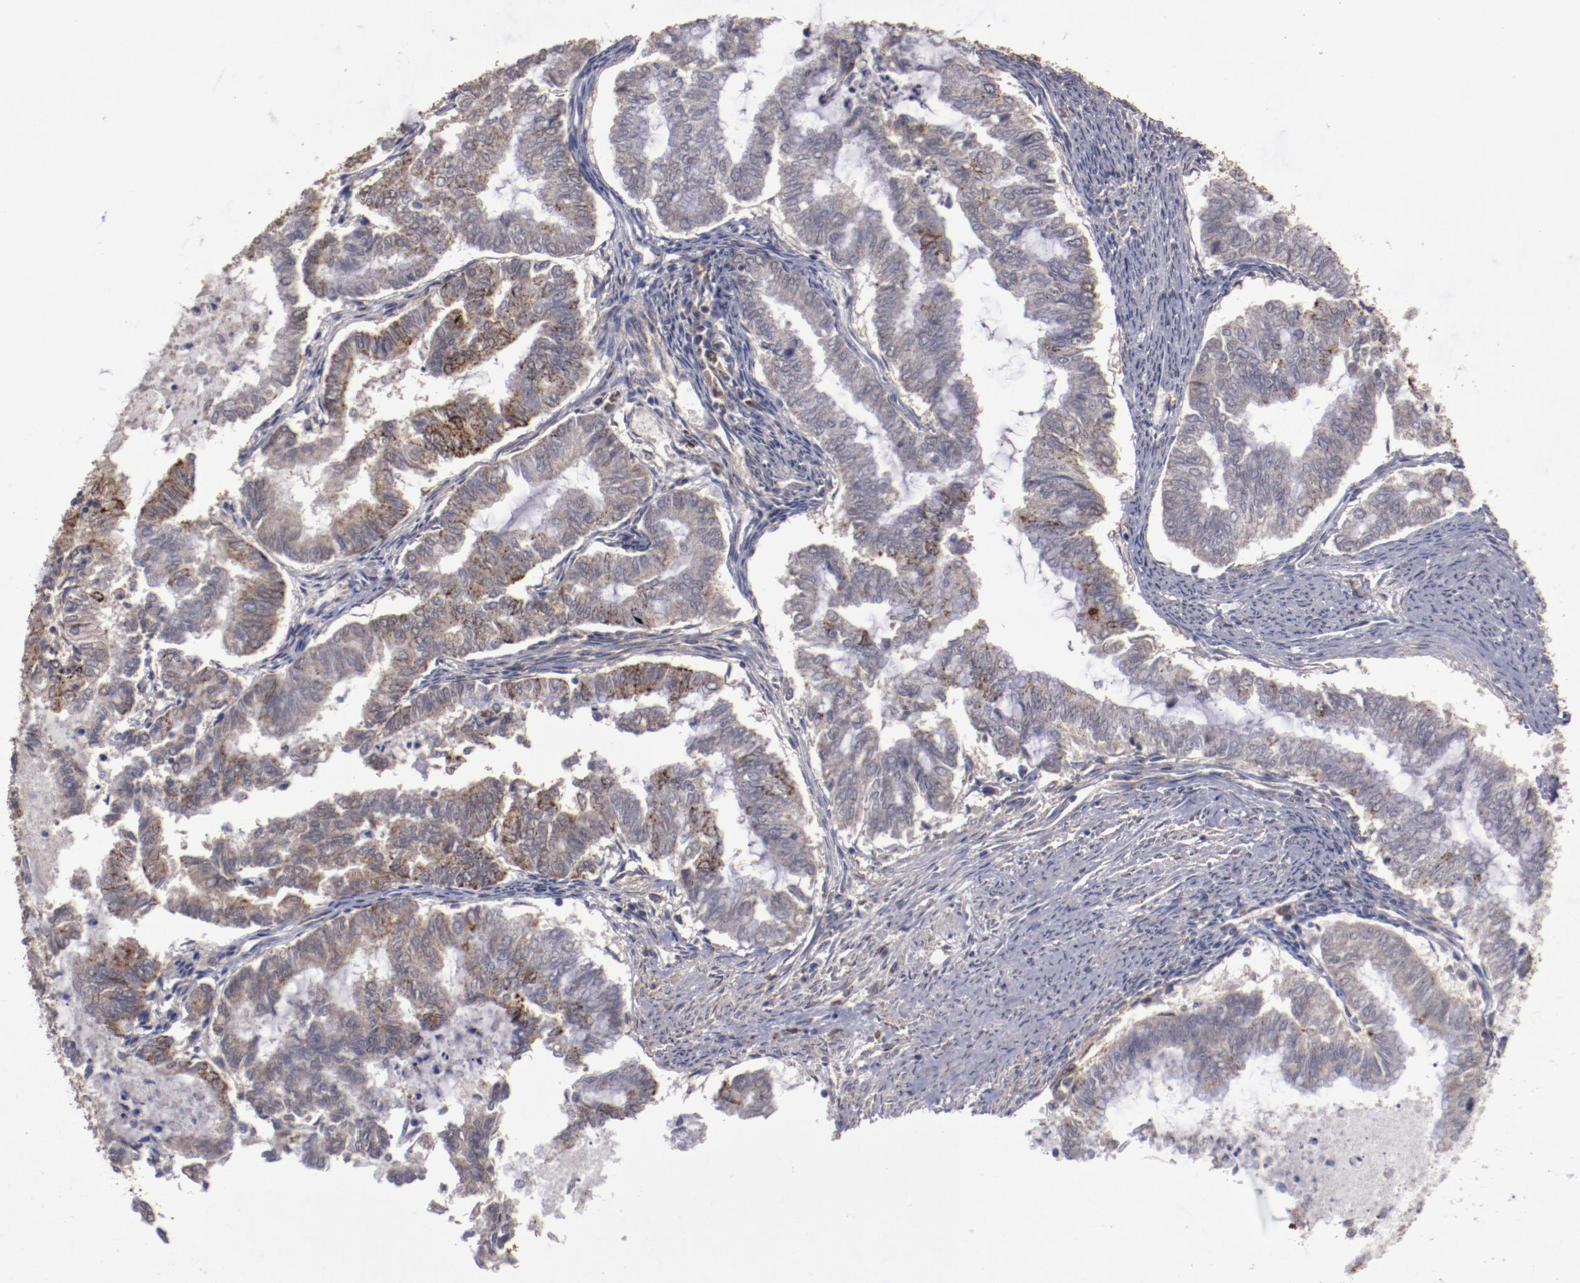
{"staining": {"intensity": "moderate", "quantity": "25%-75%", "location": "cytoplasmic/membranous"}, "tissue": "endometrial cancer", "cell_type": "Tumor cells", "image_type": "cancer", "snomed": [{"axis": "morphology", "description": "Adenocarcinoma, NOS"}, {"axis": "topography", "description": "Endometrium"}], "caption": "Endometrial adenocarcinoma tissue demonstrates moderate cytoplasmic/membranous staining in approximately 25%-75% of tumor cells, visualized by immunohistochemistry. The staining was performed using DAB to visualize the protein expression in brown, while the nuclei were stained in blue with hematoxylin (Magnification: 20x).", "gene": "FAT1", "patient": {"sex": "female", "age": 79}}